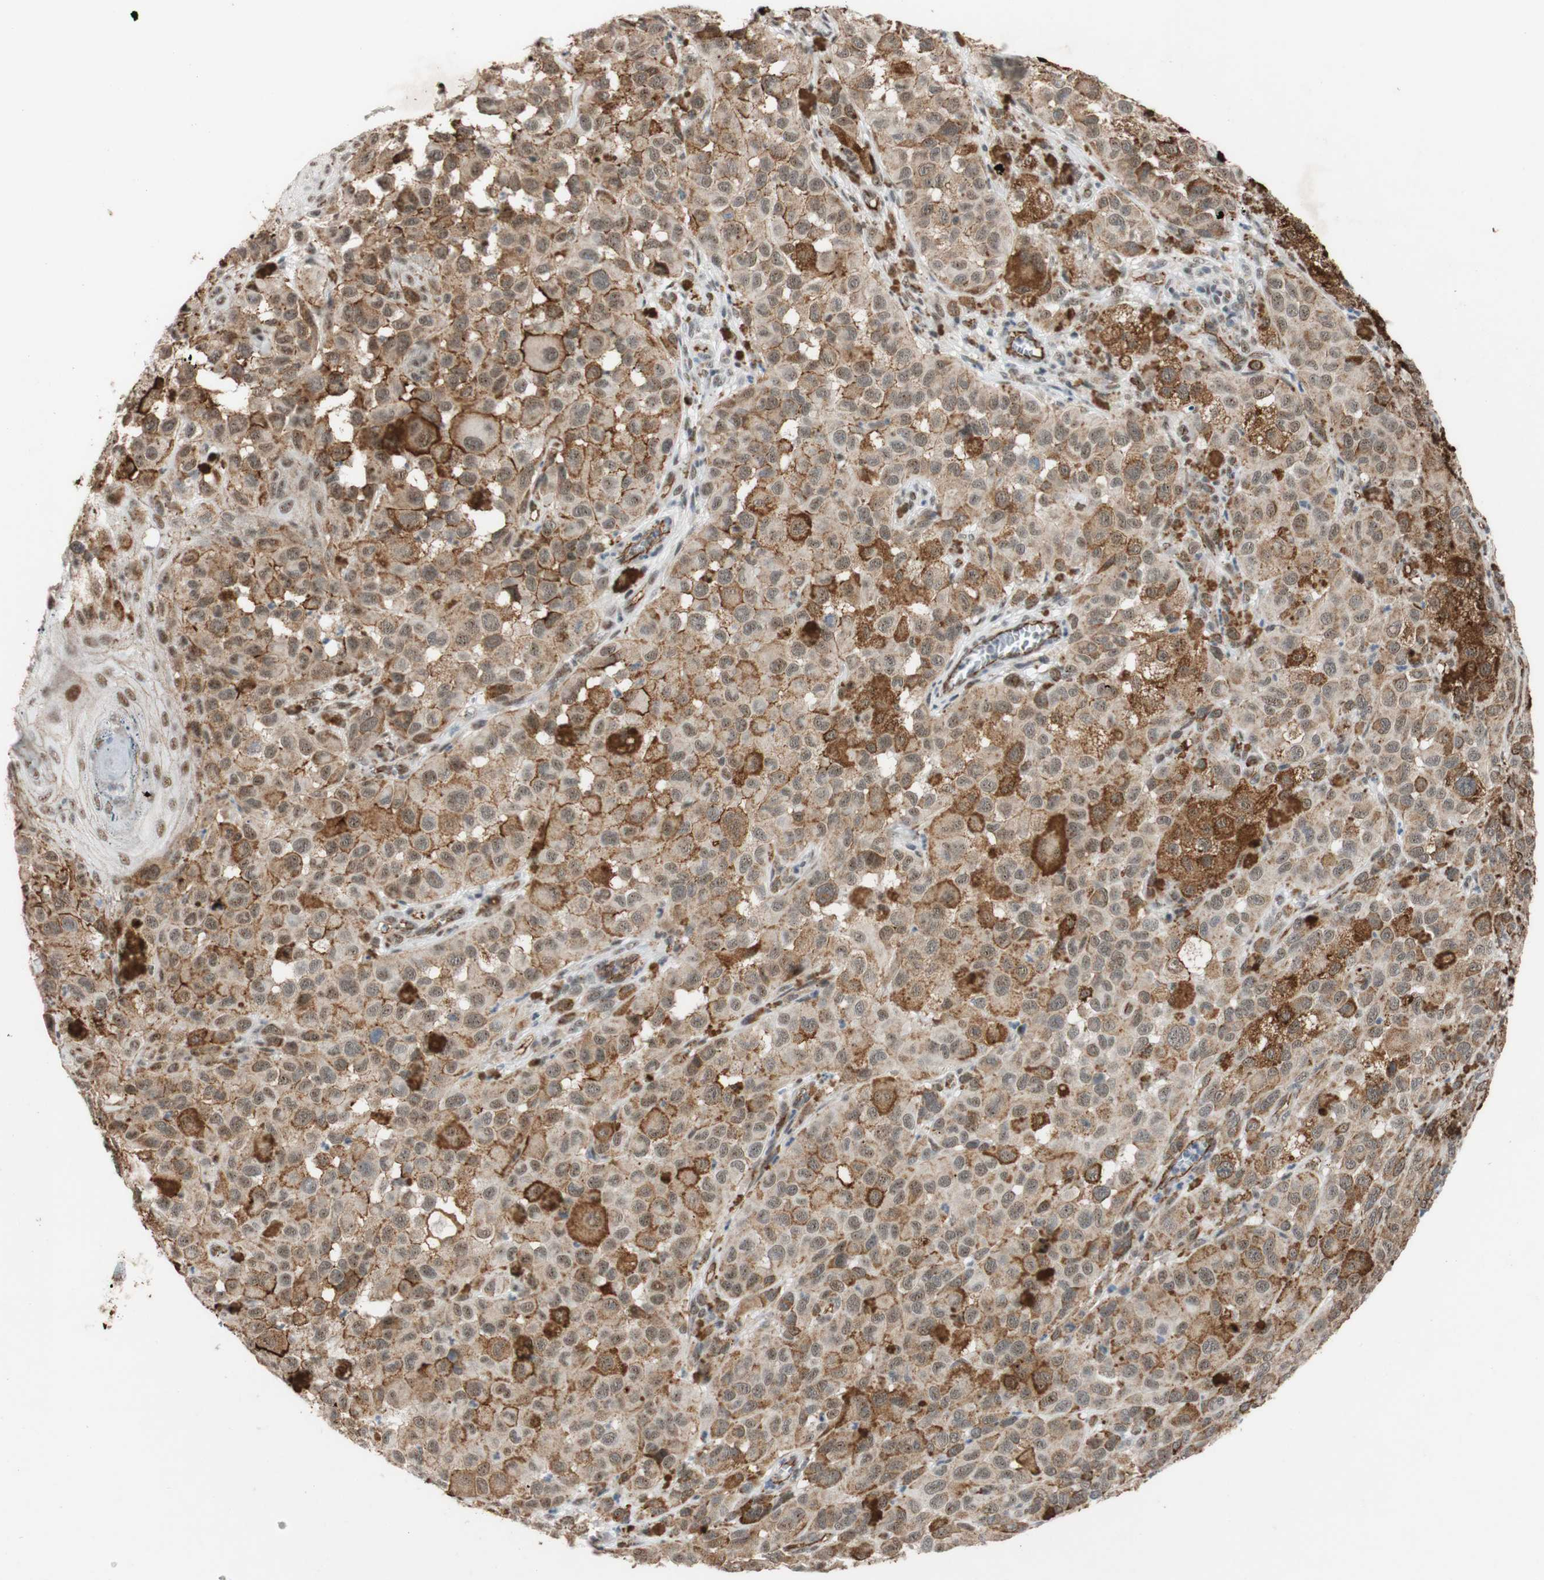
{"staining": {"intensity": "moderate", "quantity": ">75%", "location": "cytoplasmic/membranous"}, "tissue": "melanoma", "cell_type": "Tumor cells", "image_type": "cancer", "snomed": [{"axis": "morphology", "description": "Malignant melanoma, NOS"}, {"axis": "topography", "description": "Skin"}], "caption": "This histopathology image shows malignant melanoma stained with immunohistochemistry (IHC) to label a protein in brown. The cytoplasmic/membranous of tumor cells show moderate positivity for the protein. Nuclei are counter-stained blue.", "gene": "SAP18", "patient": {"sex": "male", "age": 96}}